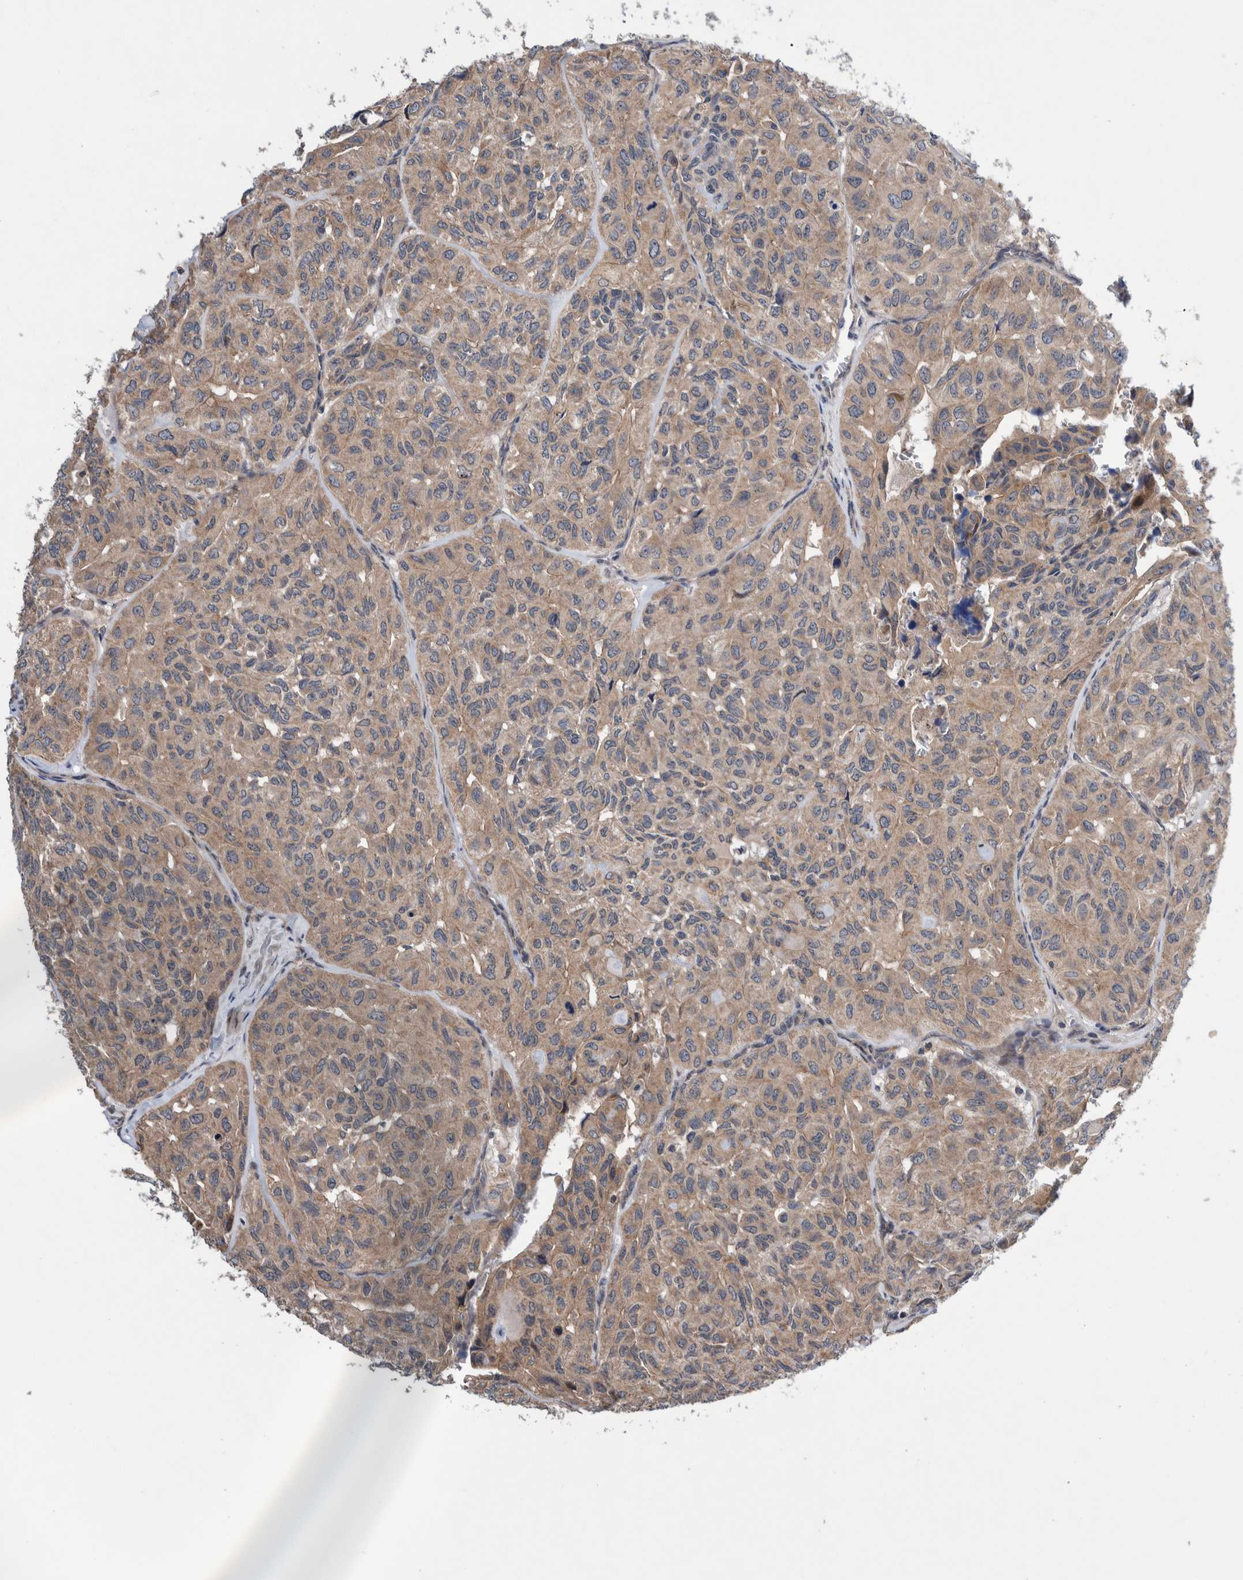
{"staining": {"intensity": "weak", "quantity": ">75%", "location": "cytoplasmic/membranous"}, "tissue": "head and neck cancer", "cell_type": "Tumor cells", "image_type": "cancer", "snomed": [{"axis": "morphology", "description": "Adenocarcinoma, NOS"}, {"axis": "topography", "description": "Salivary gland, NOS"}, {"axis": "topography", "description": "Head-Neck"}], "caption": "About >75% of tumor cells in human head and neck cancer (adenocarcinoma) show weak cytoplasmic/membranous protein positivity as visualized by brown immunohistochemical staining.", "gene": "PIK3R6", "patient": {"sex": "female", "age": 76}}